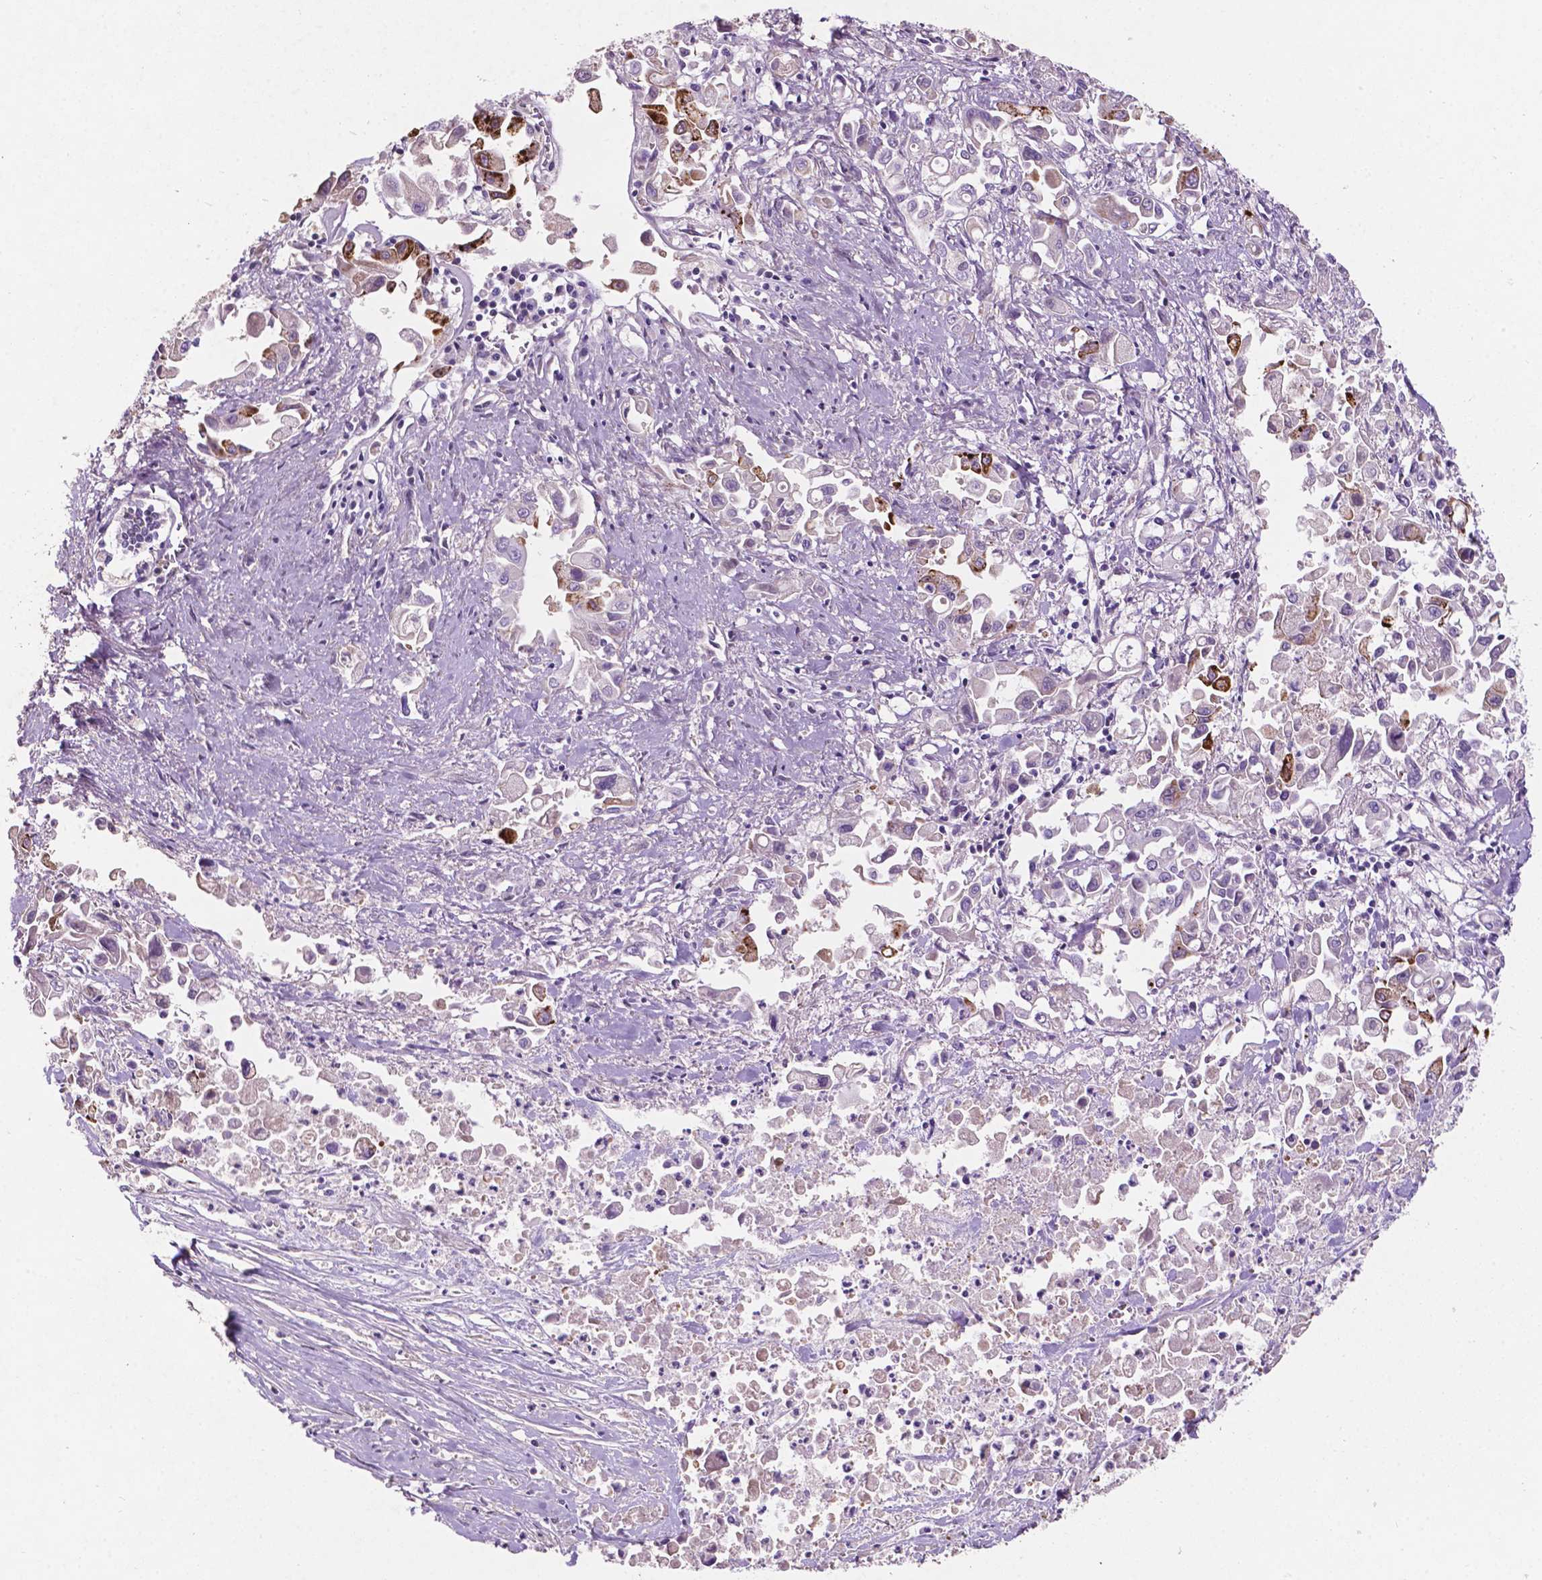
{"staining": {"intensity": "negative", "quantity": "none", "location": "none"}, "tissue": "pancreatic cancer", "cell_type": "Tumor cells", "image_type": "cancer", "snomed": [{"axis": "morphology", "description": "Adenocarcinoma, NOS"}, {"axis": "topography", "description": "Pancreas"}], "caption": "The micrograph demonstrates no significant staining in tumor cells of pancreatic cancer.", "gene": "ARL5C", "patient": {"sex": "female", "age": 83}}